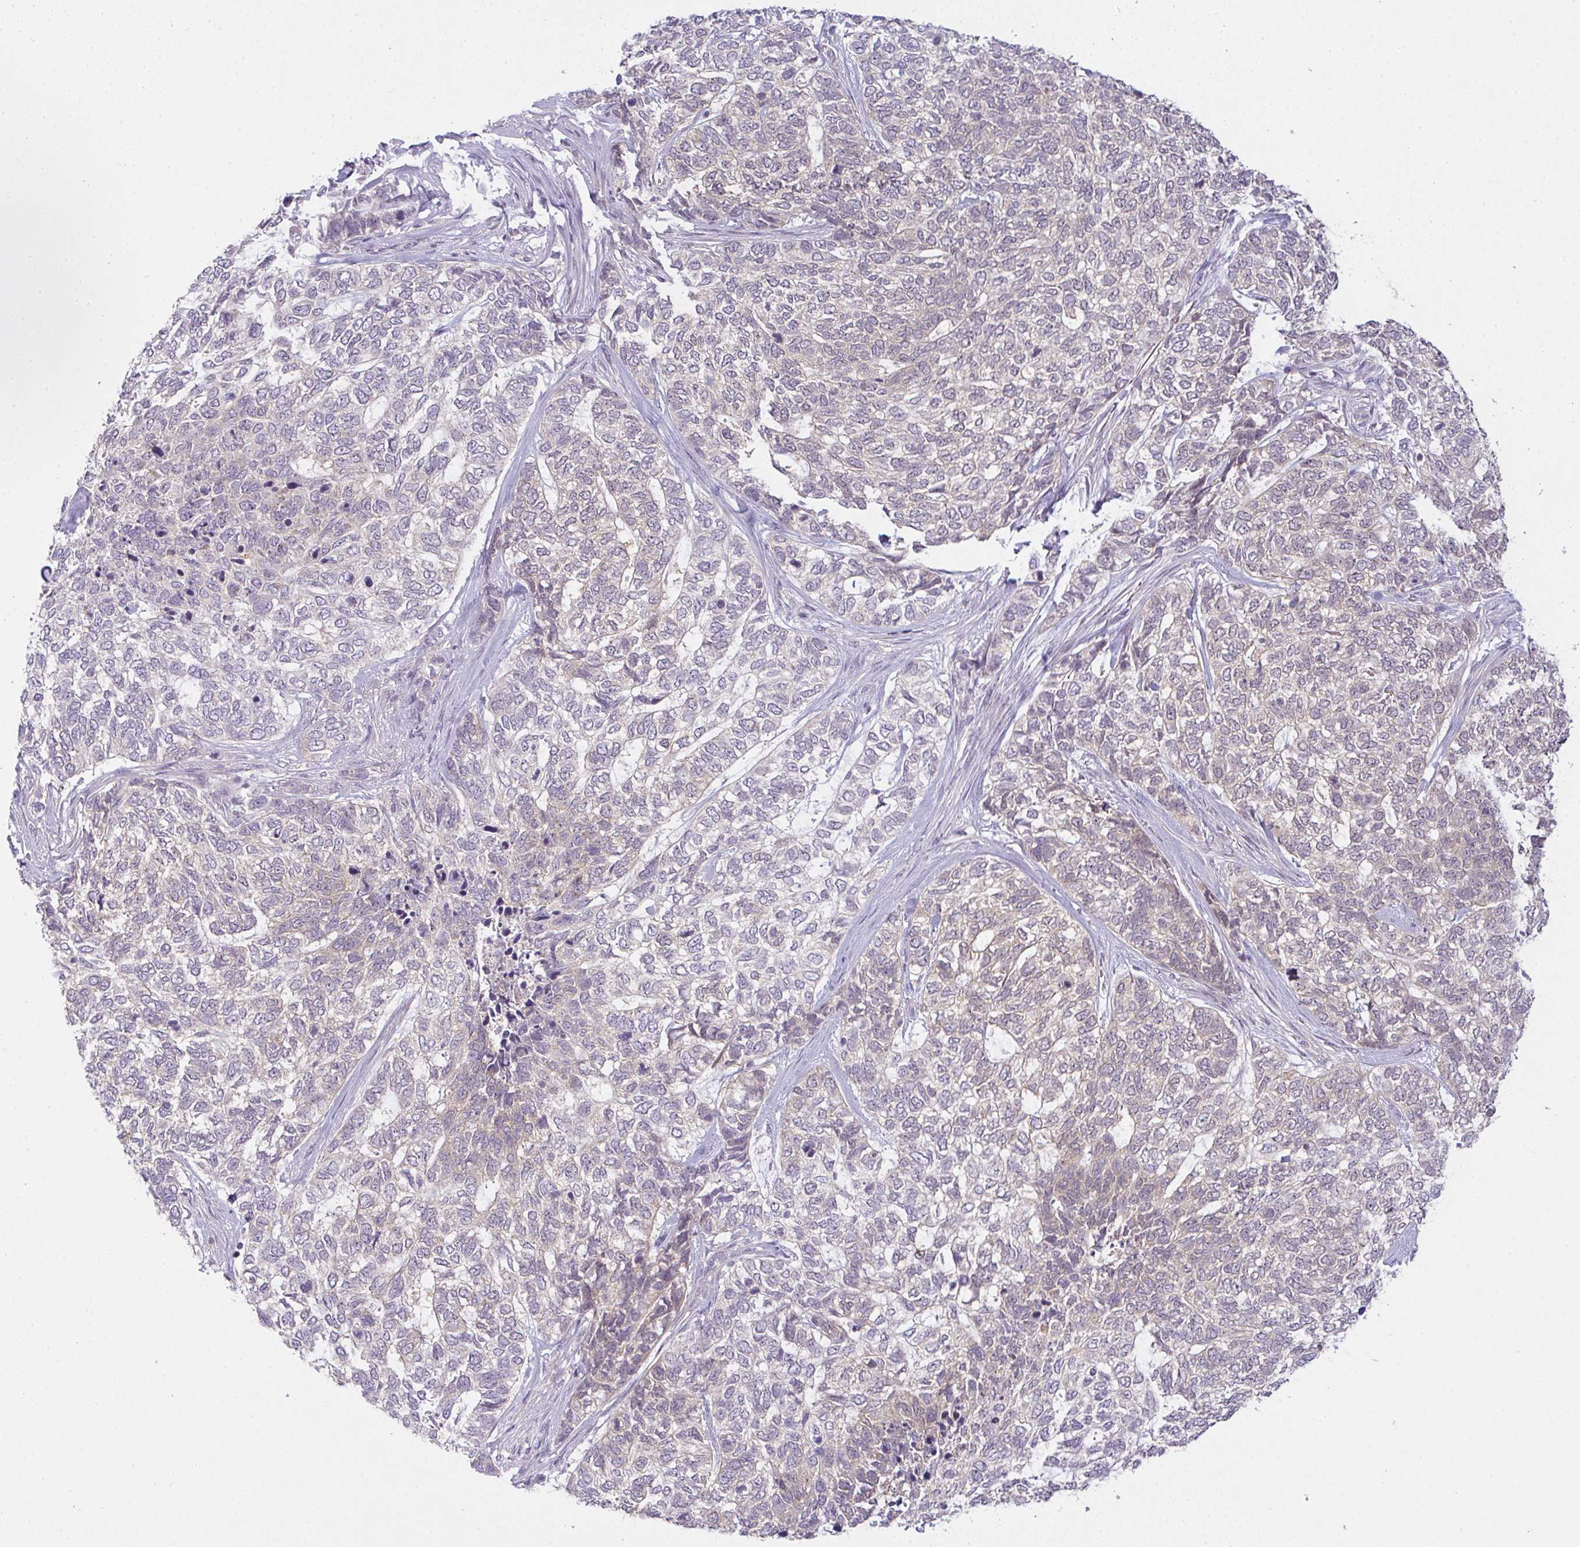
{"staining": {"intensity": "negative", "quantity": "none", "location": "none"}, "tissue": "skin cancer", "cell_type": "Tumor cells", "image_type": "cancer", "snomed": [{"axis": "morphology", "description": "Basal cell carcinoma"}, {"axis": "topography", "description": "Skin"}], "caption": "Immunohistochemical staining of human skin cancer displays no significant staining in tumor cells.", "gene": "CSE1L", "patient": {"sex": "female", "age": 65}}